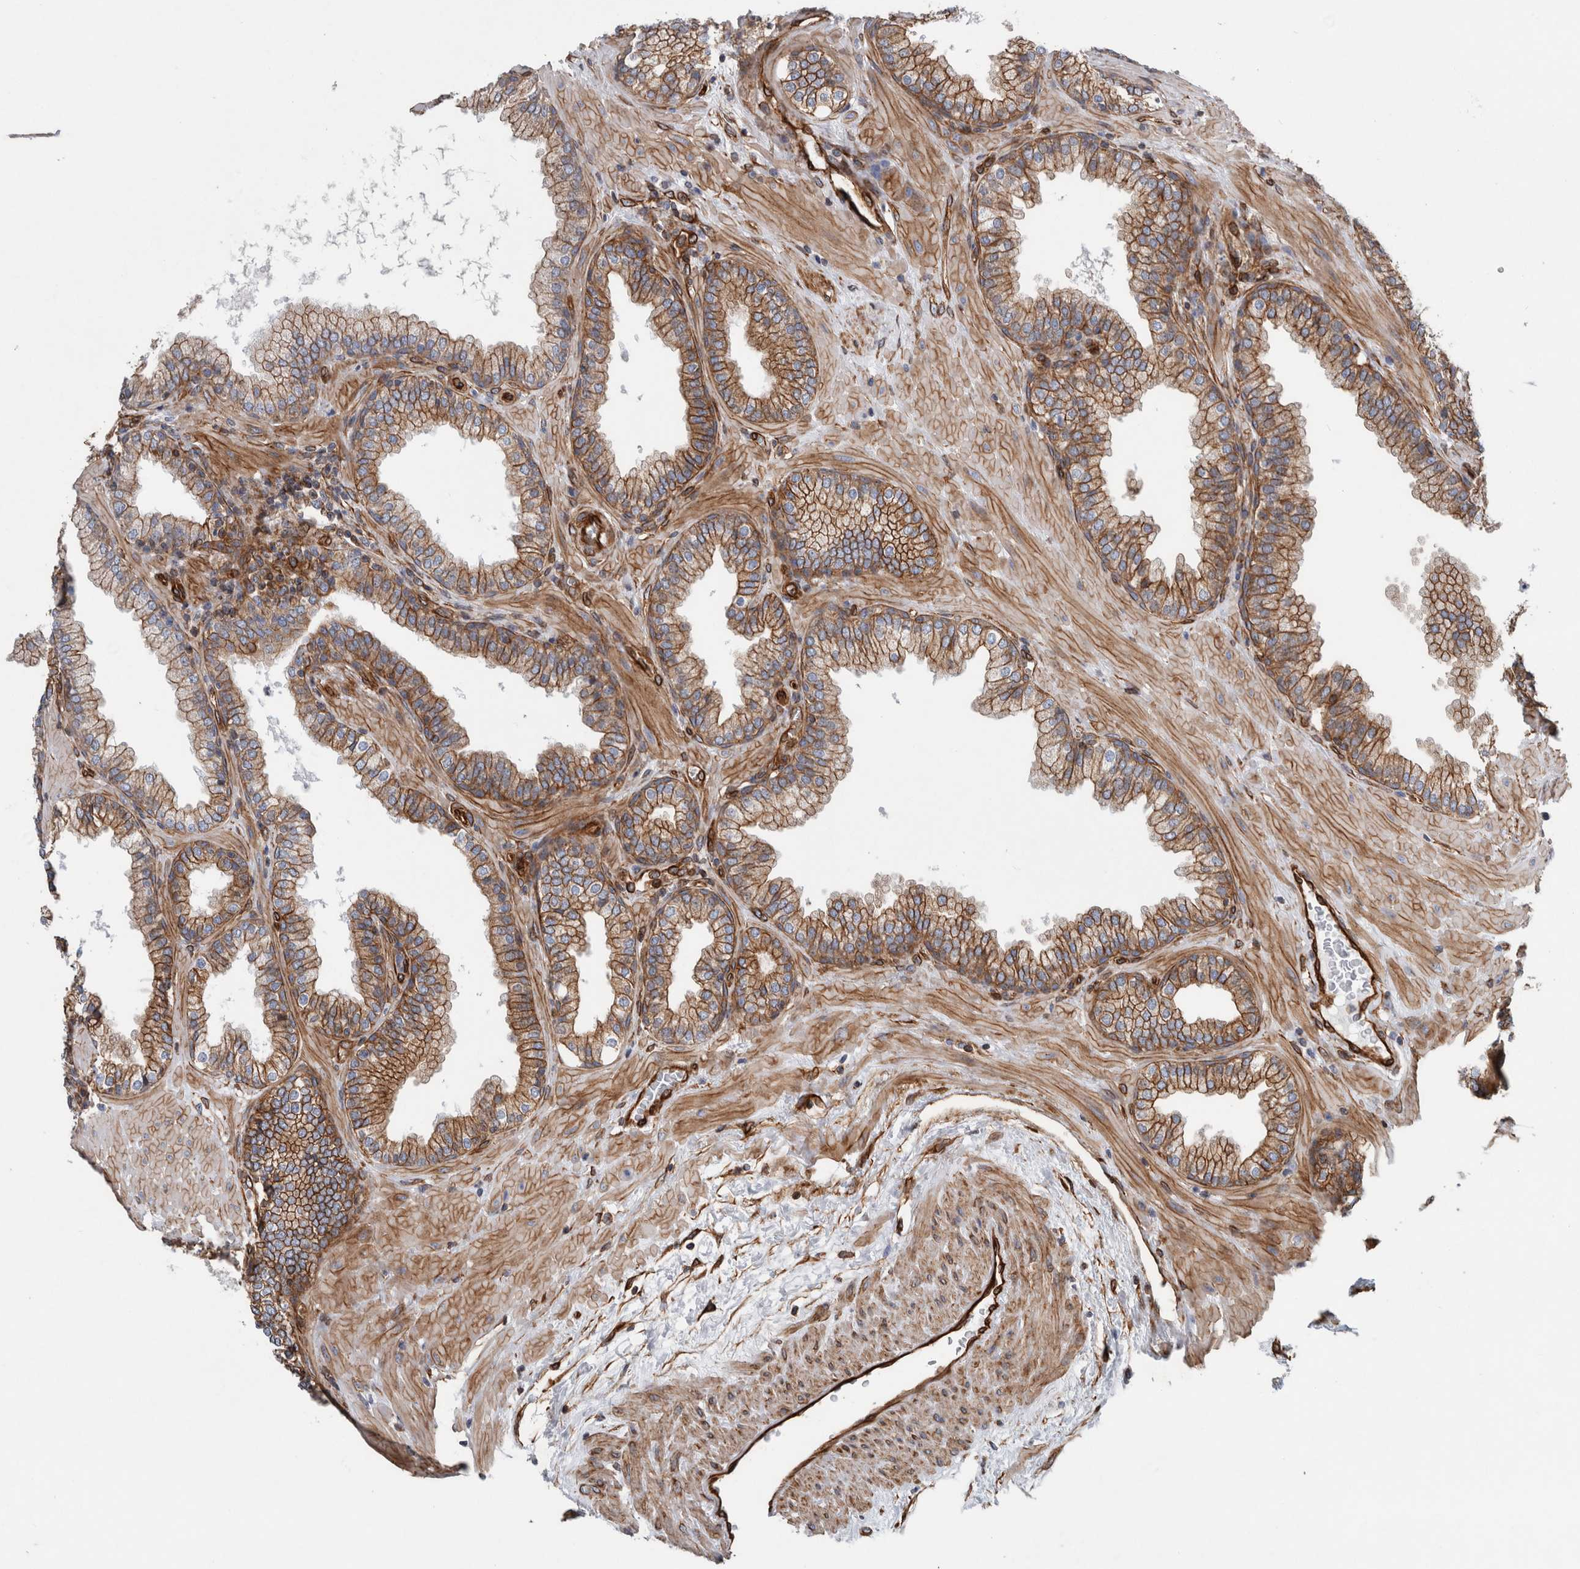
{"staining": {"intensity": "strong", "quantity": "25%-75%", "location": "cytoplasmic/membranous"}, "tissue": "prostate", "cell_type": "Glandular cells", "image_type": "normal", "snomed": [{"axis": "morphology", "description": "Normal tissue, NOS"}, {"axis": "topography", "description": "Prostate"}], "caption": "This photomicrograph shows unremarkable prostate stained with immunohistochemistry to label a protein in brown. The cytoplasmic/membranous of glandular cells show strong positivity for the protein. Nuclei are counter-stained blue.", "gene": "PLEC", "patient": {"sex": "male", "age": 51}}